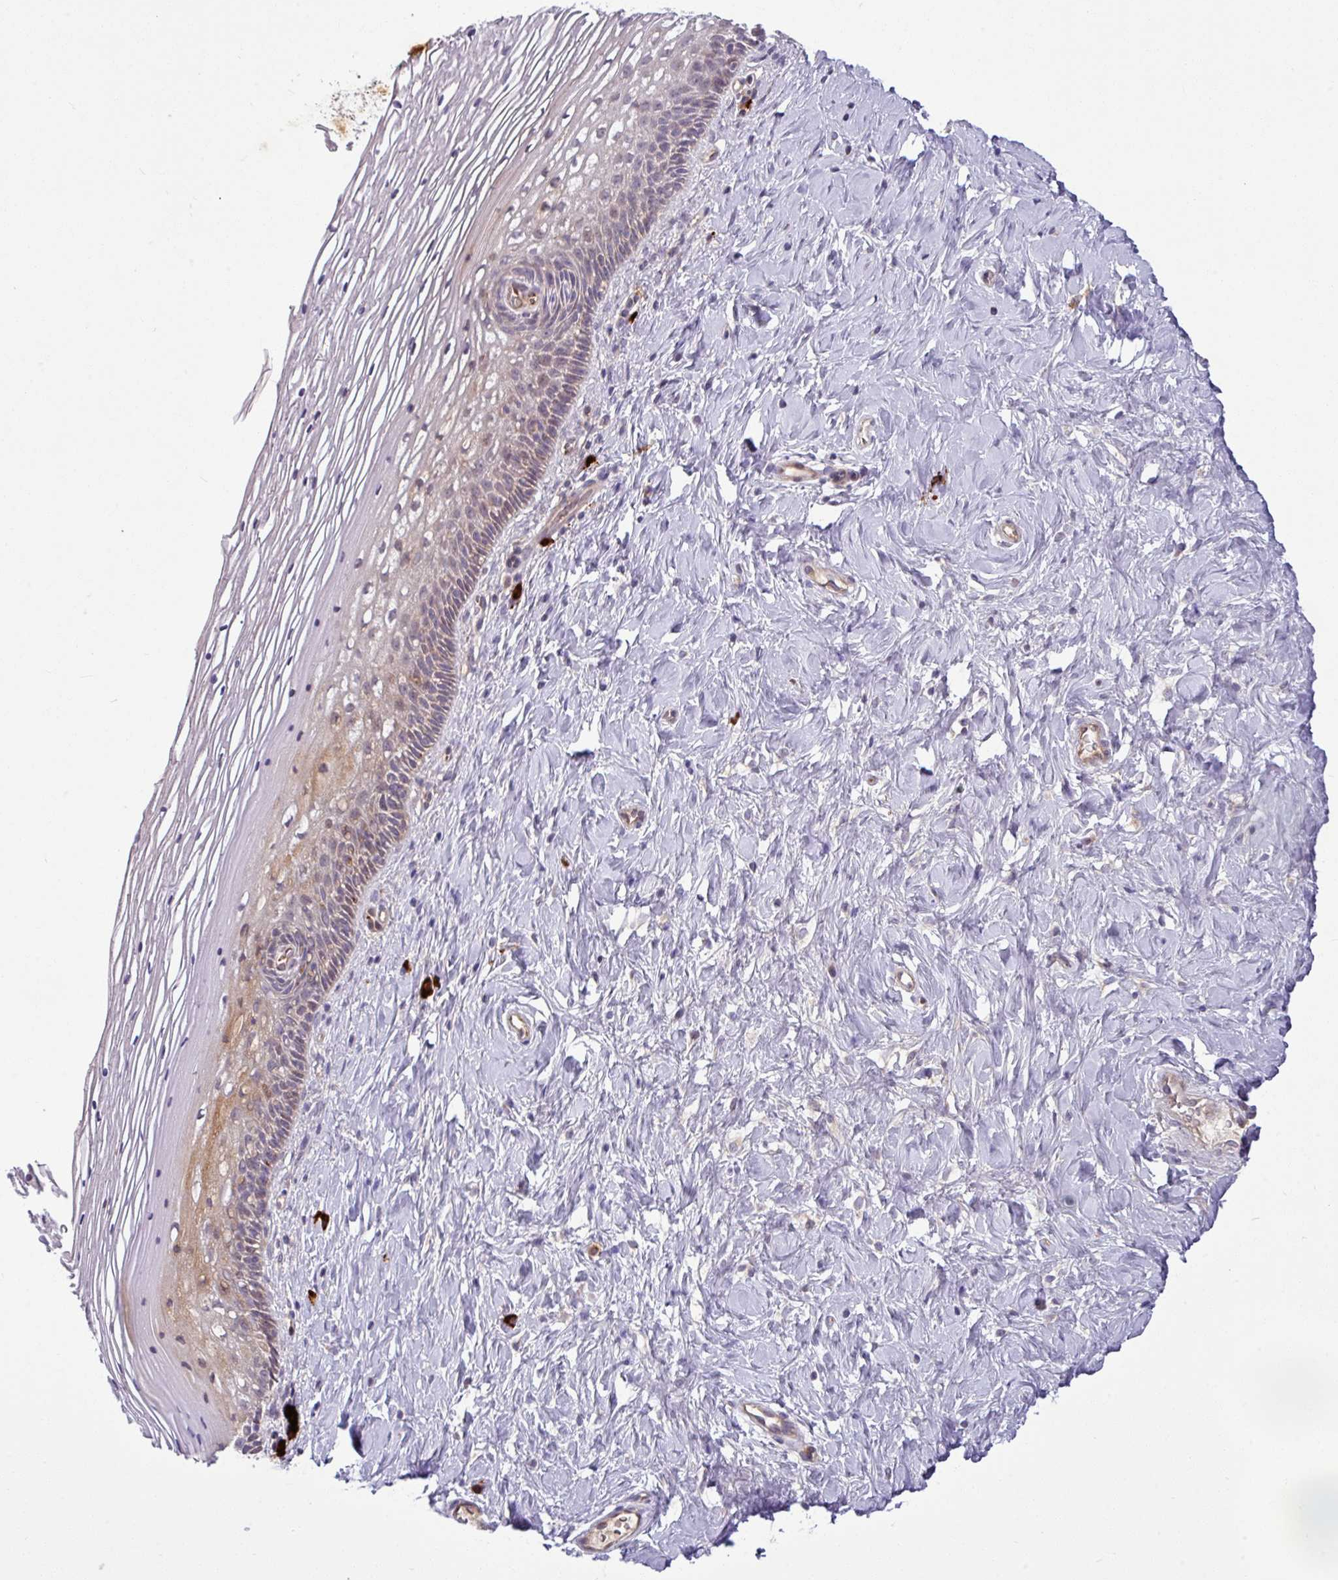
{"staining": {"intensity": "moderate", "quantity": "25%-75%", "location": "cytoplasmic/membranous"}, "tissue": "cervix", "cell_type": "Glandular cells", "image_type": "normal", "snomed": [{"axis": "morphology", "description": "Normal tissue, NOS"}, {"axis": "topography", "description": "Cervix"}], "caption": "Normal cervix displays moderate cytoplasmic/membranous staining in approximately 25%-75% of glandular cells, visualized by immunohistochemistry. (brown staining indicates protein expression, while blue staining denotes nuclei).", "gene": "B4GALNT4", "patient": {"sex": "female", "age": 36}}